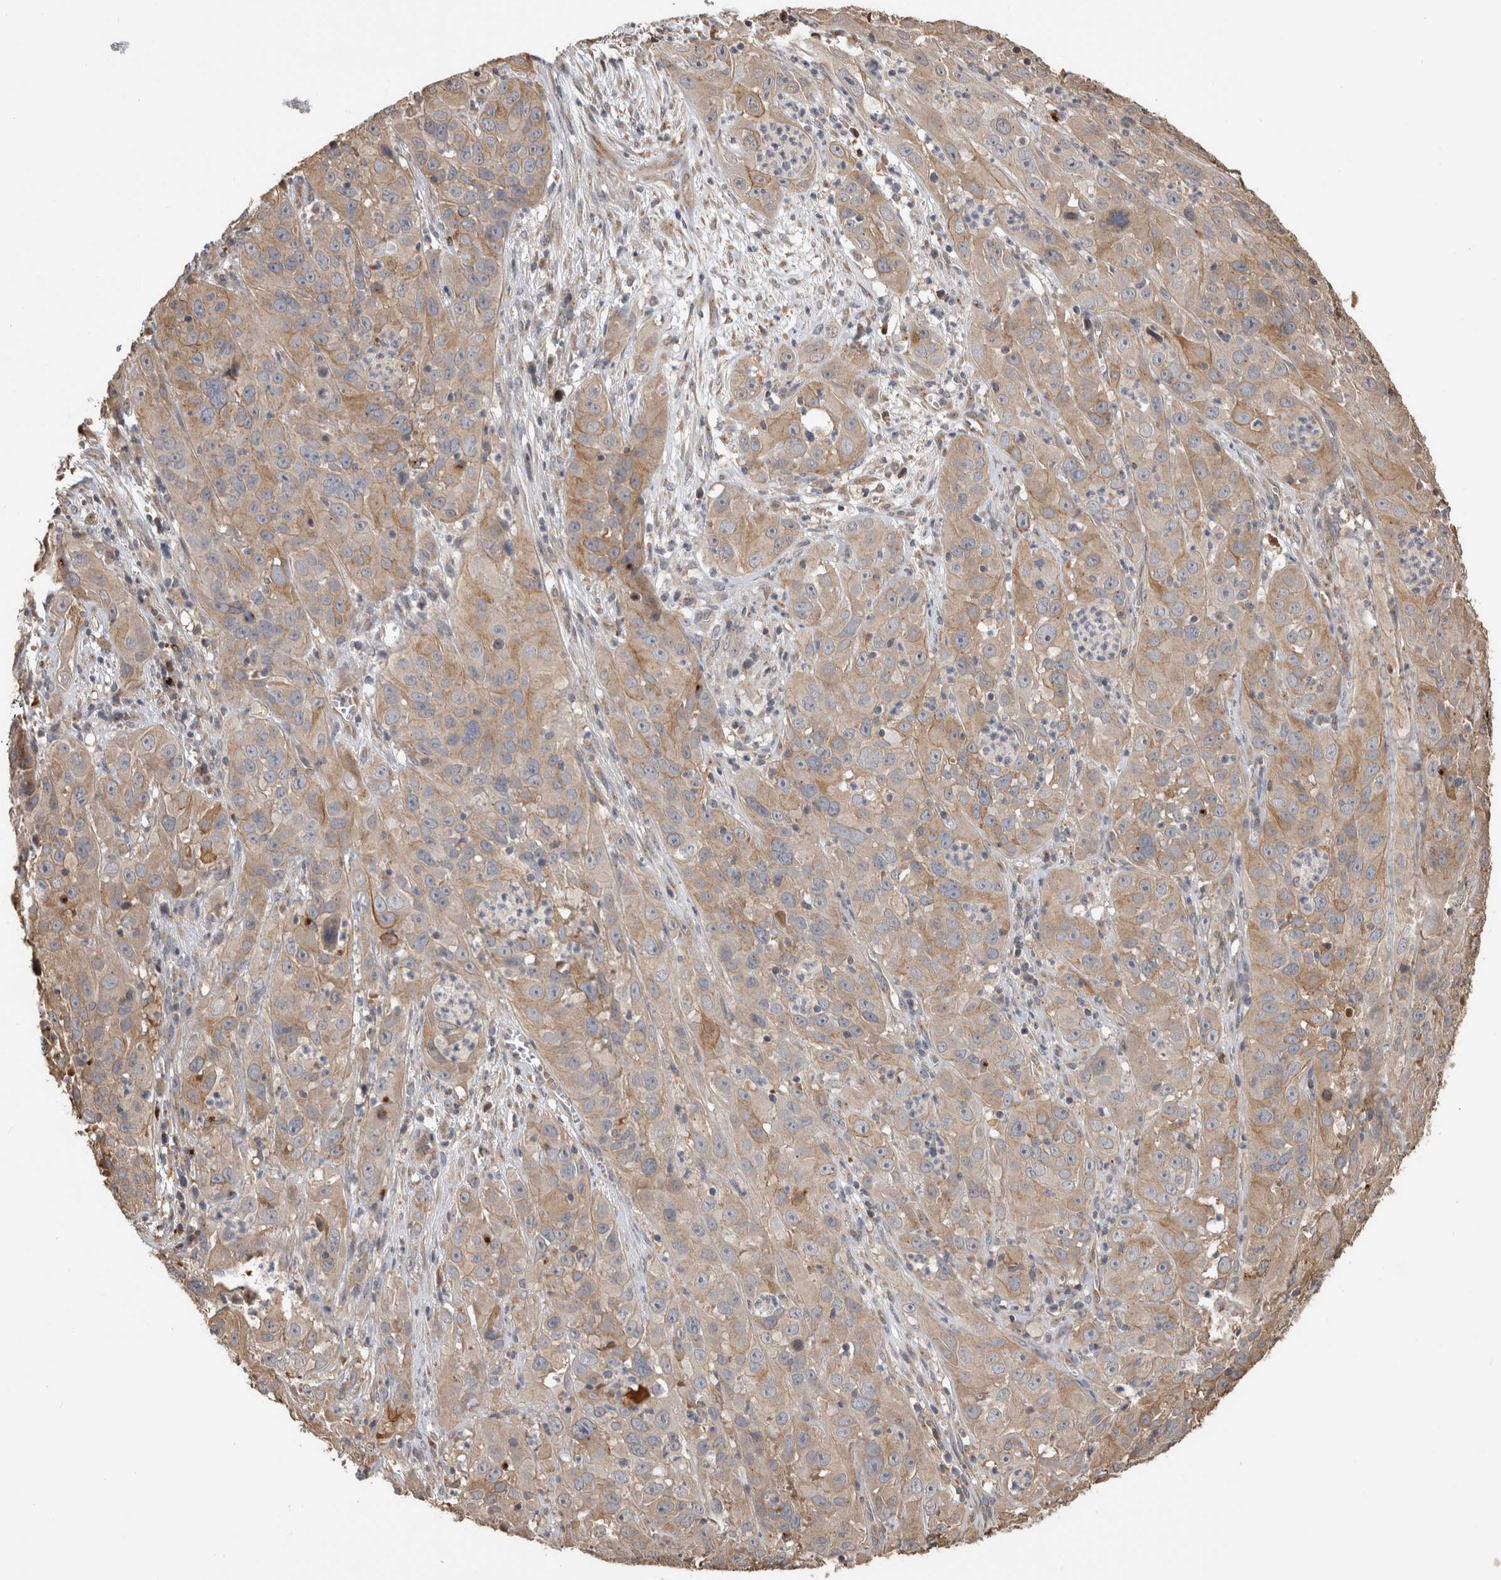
{"staining": {"intensity": "weak", "quantity": ">75%", "location": "cytoplasmic/membranous"}, "tissue": "cervical cancer", "cell_type": "Tumor cells", "image_type": "cancer", "snomed": [{"axis": "morphology", "description": "Squamous cell carcinoma, NOS"}, {"axis": "topography", "description": "Cervix"}], "caption": "Tumor cells reveal weak cytoplasmic/membranous expression in approximately >75% of cells in squamous cell carcinoma (cervical).", "gene": "CLIP1", "patient": {"sex": "female", "age": 32}}